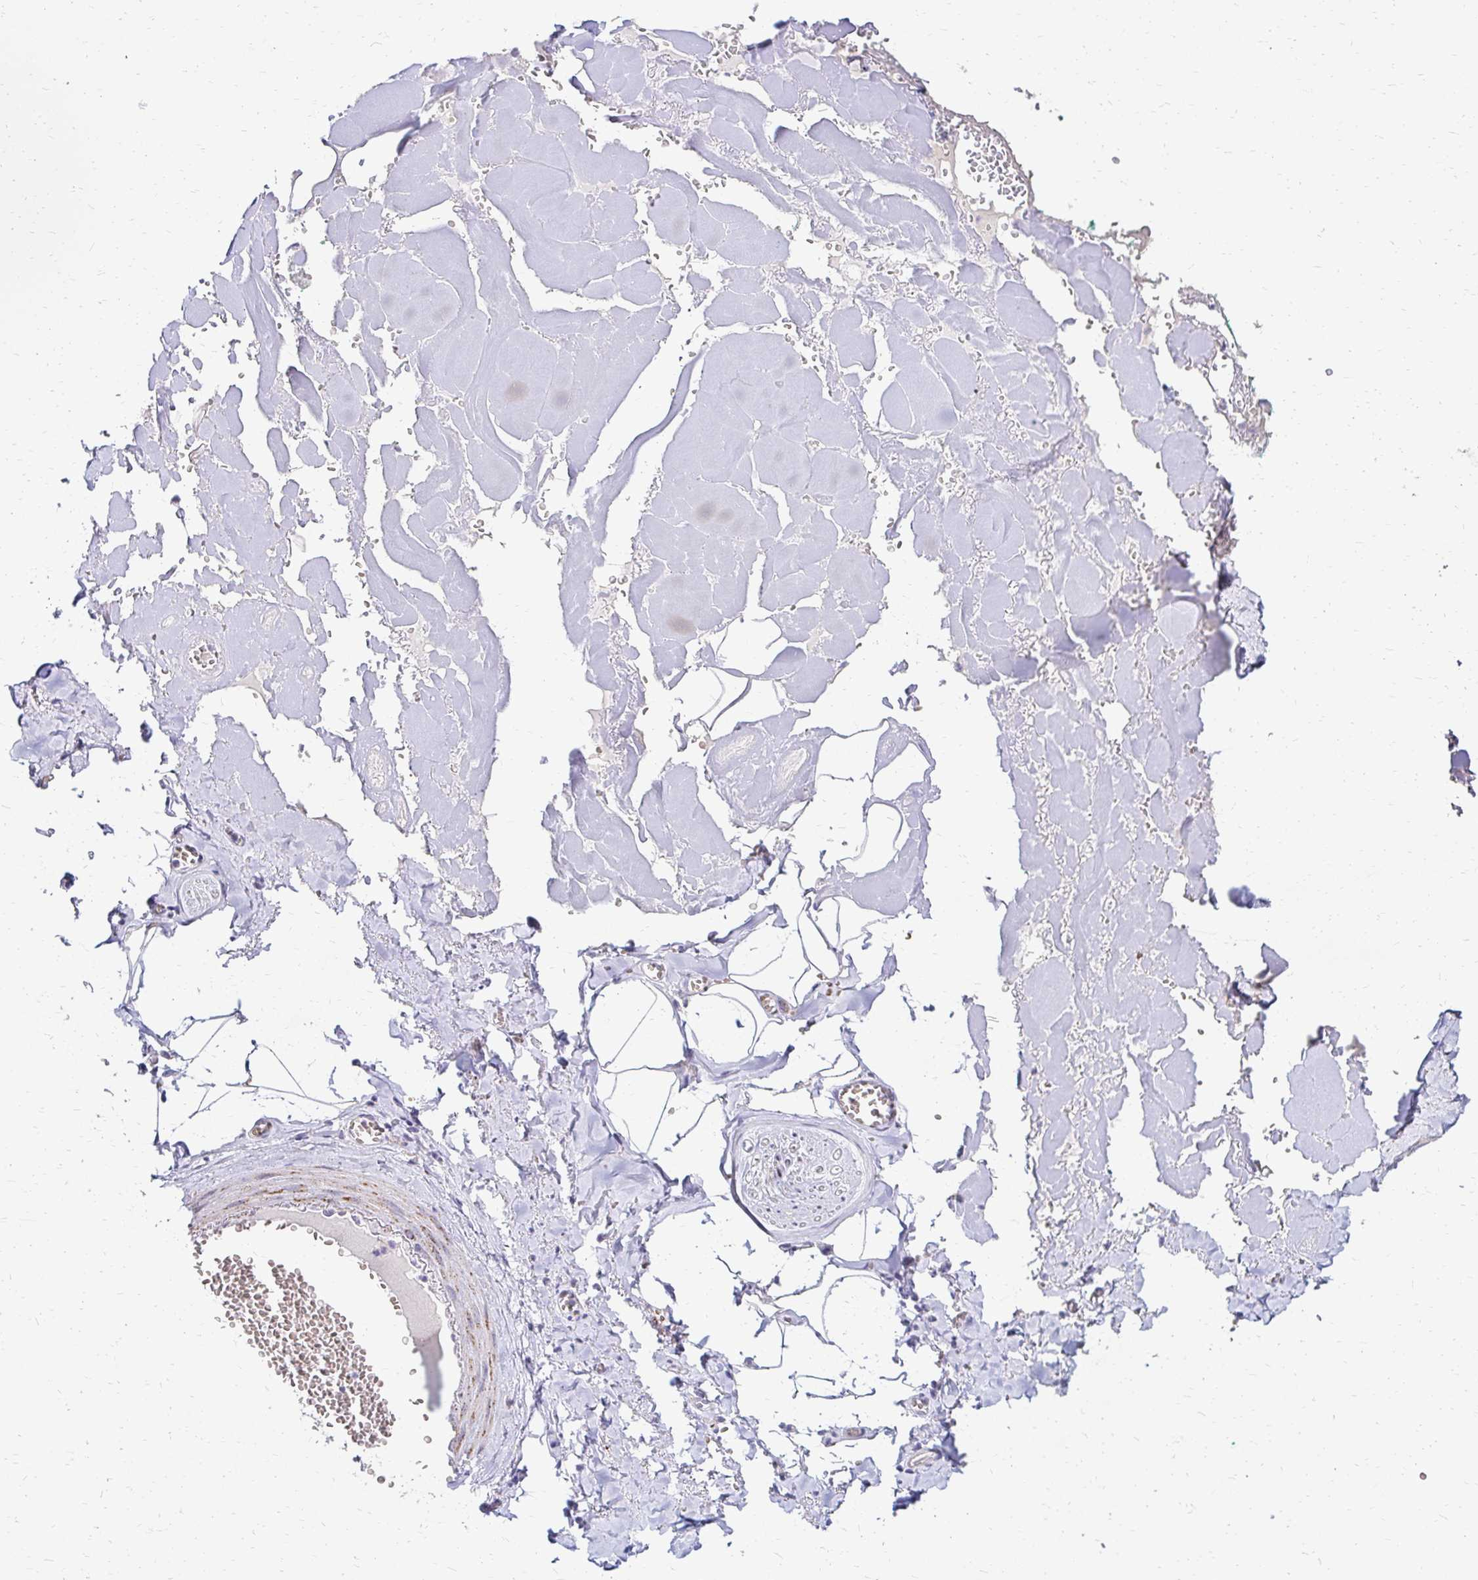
{"staining": {"intensity": "negative", "quantity": "none", "location": "none"}, "tissue": "adipose tissue", "cell_type": "Adipocytes", "image_type": "normal", "snomed": [{"axis": "morphology", "description": "Normal tissue, NOS"}, {"axis": "topography", "description": "Vulva"}, {"axis": "topography", "description": "Peripheral nerve tissue"}], "caption": "Normal adipose tissue was stained to show a protein in brown. There is no significant staining in adipocytes. Brightfield microscopy of immunohistochemistry stained with DAB (3,3'-diaminobenzidine) (brown) and hematoxylin (blue), captured at high magnification.", "gene": "IDUA", "patient": {"sex": "female", "age": 66}}